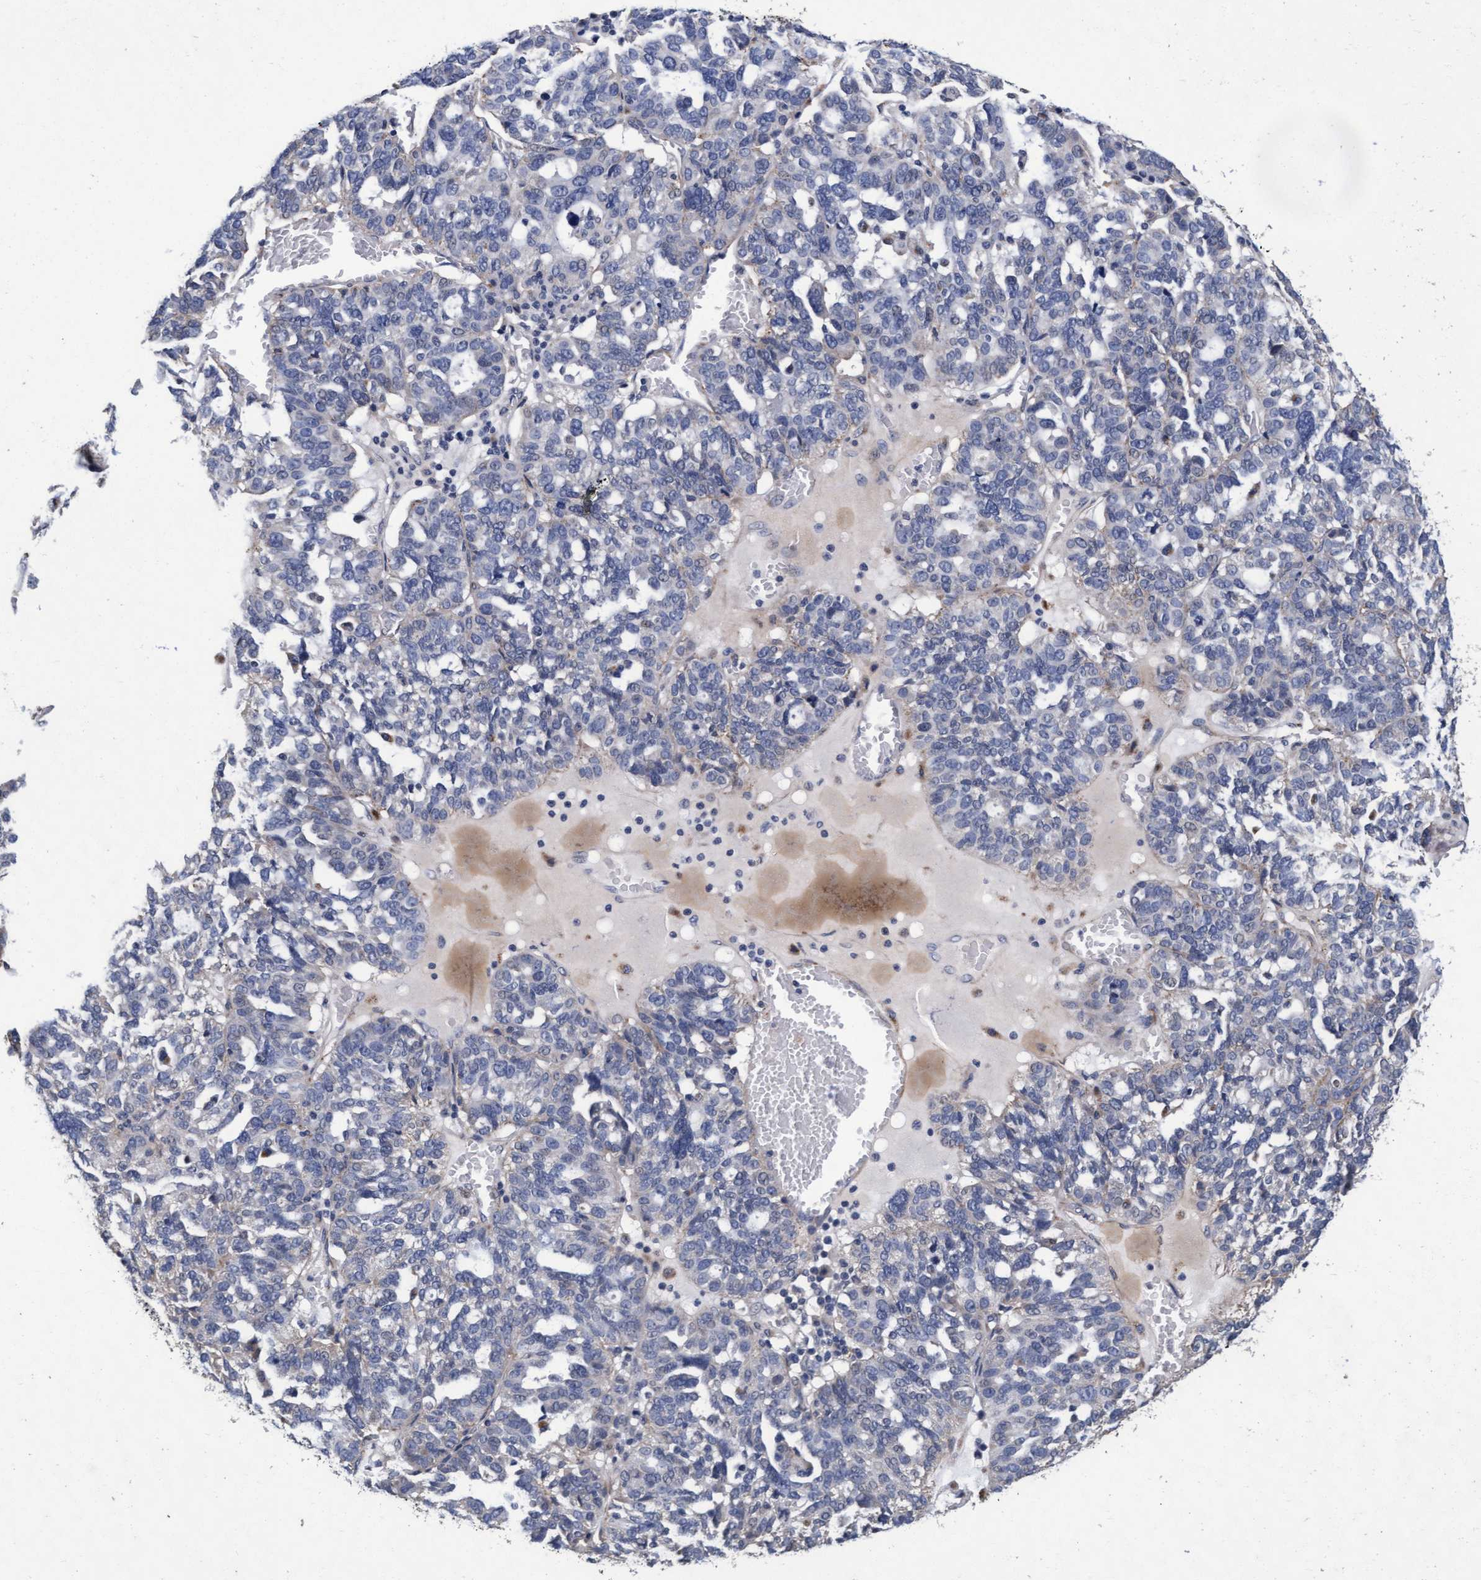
{"staining": {"intensity": "negative", "quantity": "none", "location": "none"}, "tissue": "ovarian cancer", "cell_type": "Tumor cells", "image_type": "cancer", "snomed": [{"axis": "morphology", "description": "Cystadenocarcinoma, serous, NOS"}, {"axis": "topography", "description": "Ovary"}], "caption": "Immunohistochemistry (IHC) histopathology image of human ovarian serous cystadenocarcinoma stained for a protein (brown), which reveals no expression in tumor cells.", "gene": "CPQ", "patient": {"sex": "female", "age": 59}}